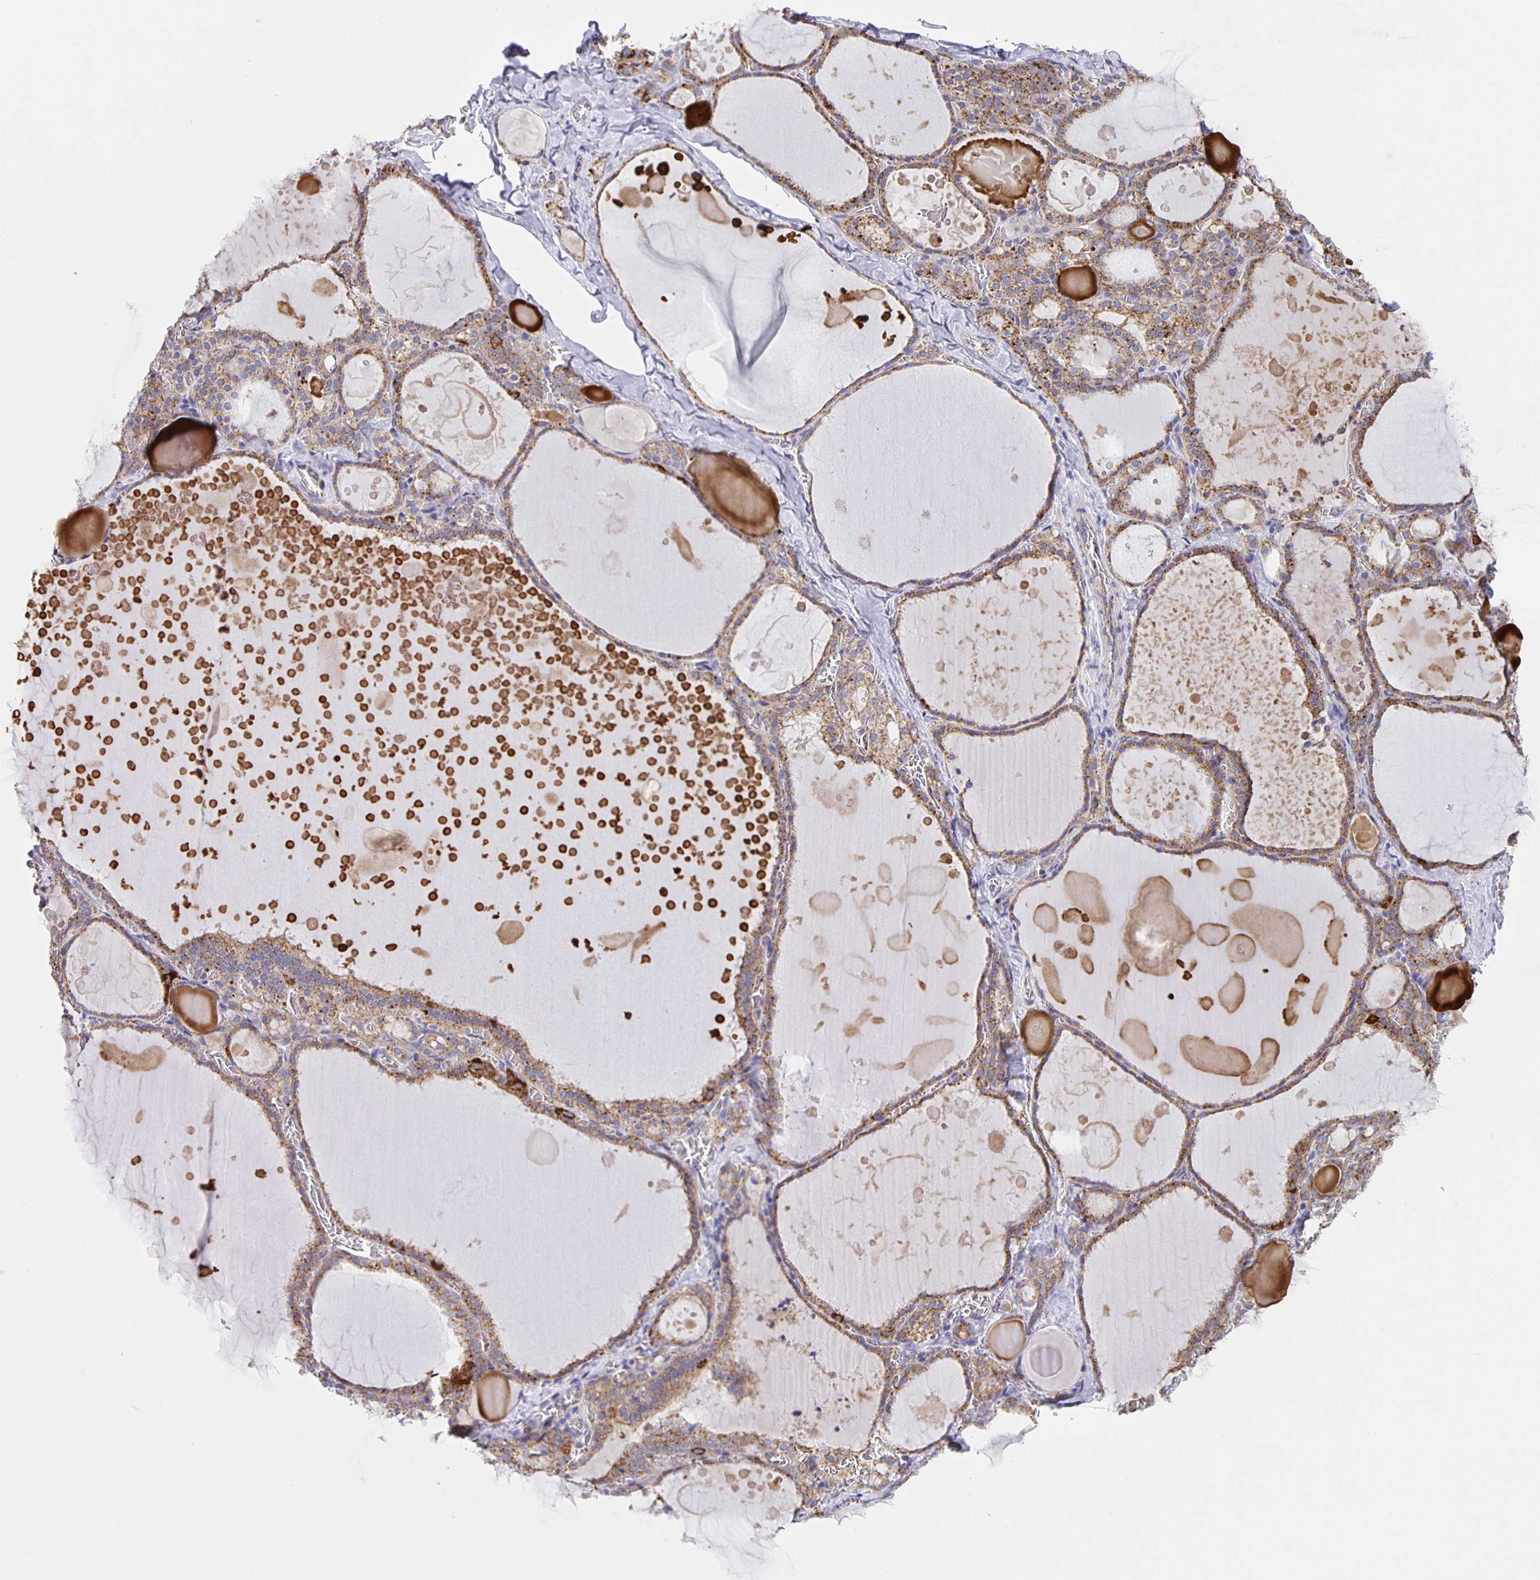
{"staining": {"intensity": "moderate", "quantity": "25%-75%", "location": "cytoplasmic/membranous"}, "tissue": "thyroid gland", "cell_type": "Glandular cells", "image_type": "normal", "snomed": [{"axis": "morphology", "description": "Normal tissue, NOS"}, {"axis": "topography", "description": "Thyroid gland"}], "caption": "Immunohistochemistry (IHC) (DAB (3,3'-diaminobenzidine)) staining of benign human thyroid gland displays moderate cytoplasmic/membranous protein expression in approximately 25%-75% of glandular cells.", "gene": "JMJD4", "patient": {"sex": "male", "age": 56}}